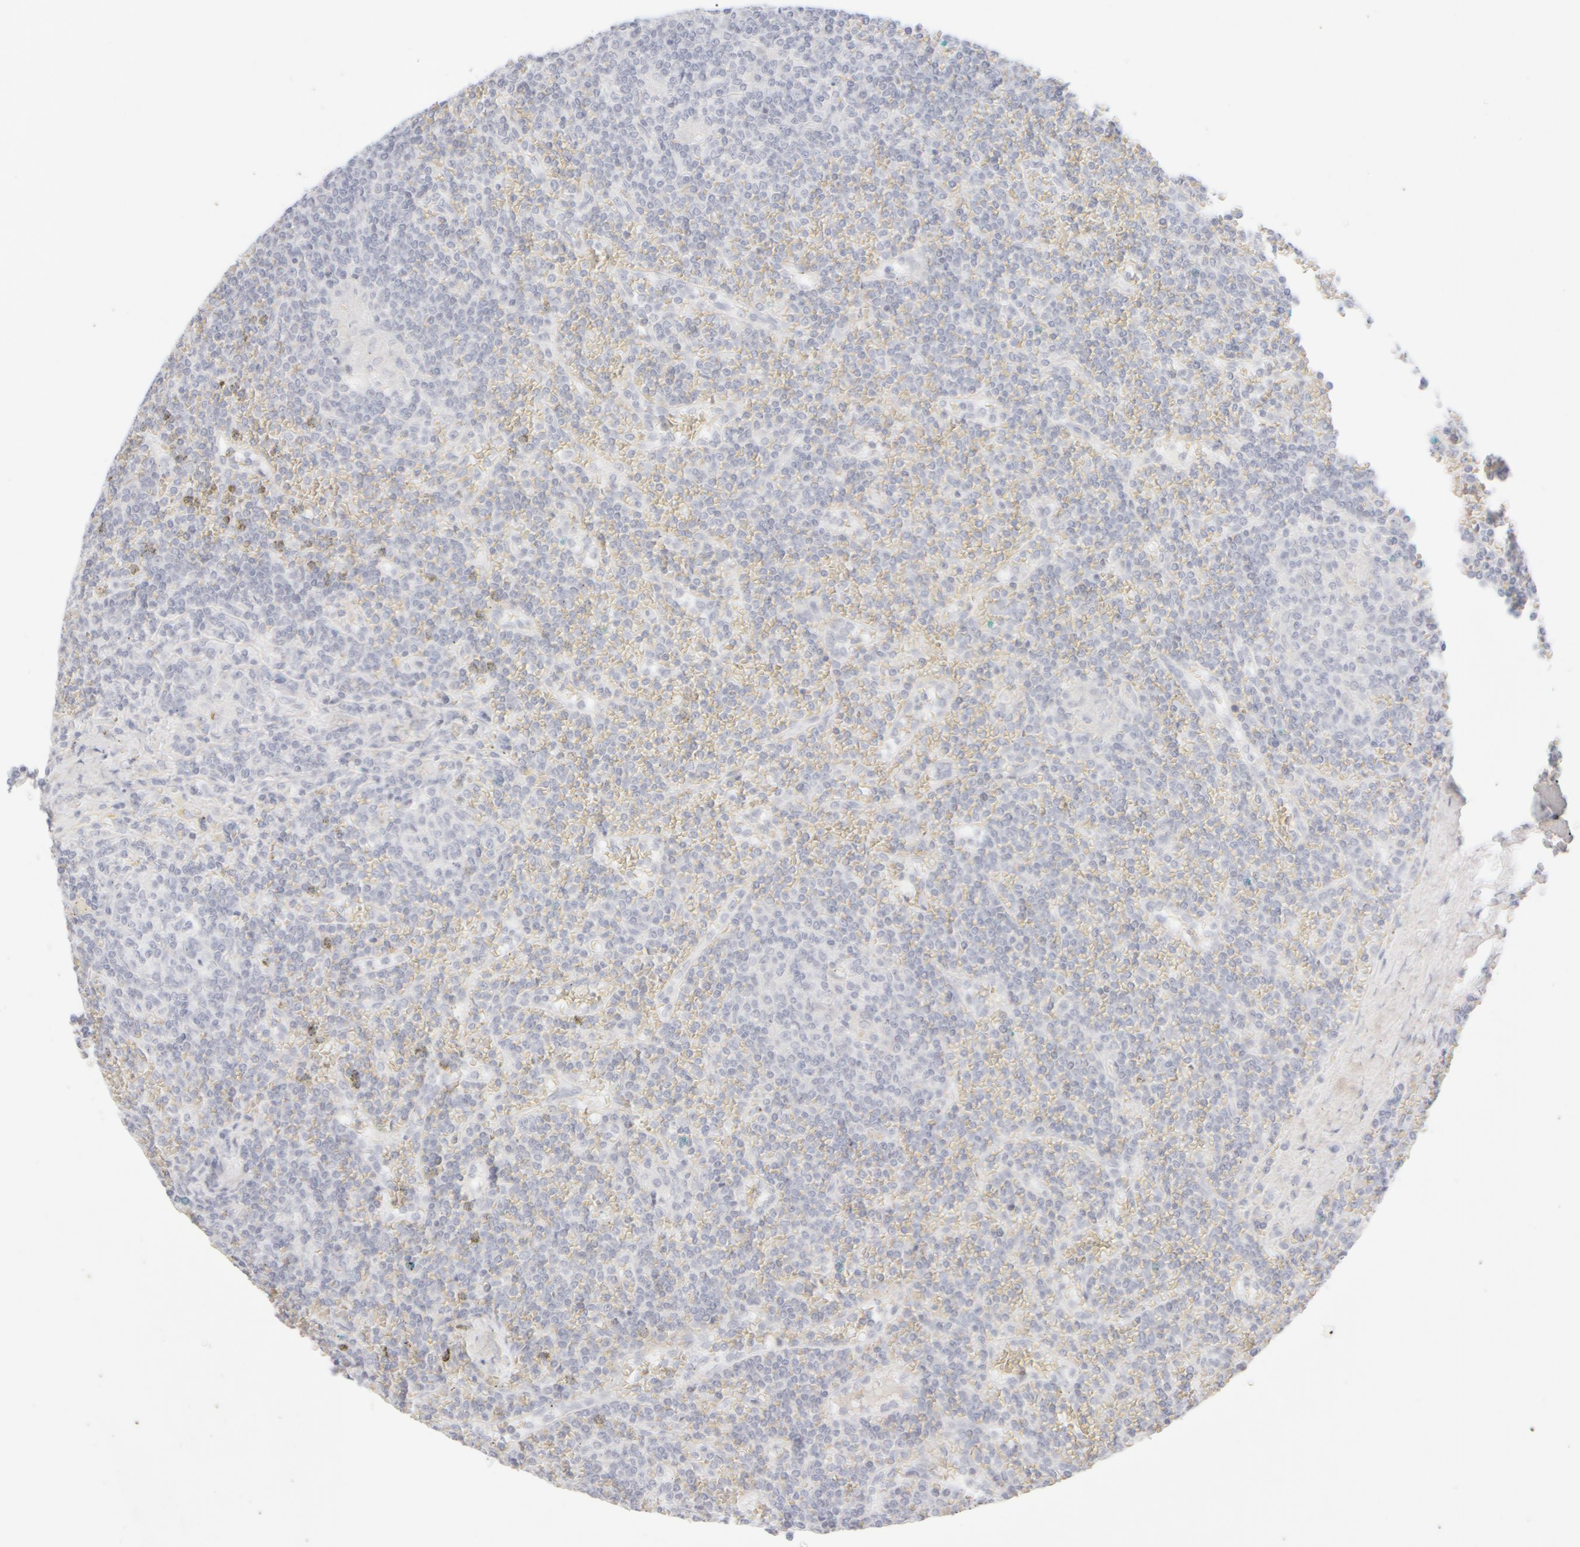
{"staining": {"intensity": "negative", "quantity": "none", "location": "none"}, "tissue": "lymphoma", "cell_type": "Tumor cells", "image_type": "cancer", "snomed": [{"axis": "morphology", "description": "Malignant lymphoma, non-Hodgkin's type, Low grade"}, {"axis": "topography", "description": "Spleen"}], "caption": "Histopathology image shows no significant protein positivity in tumor cells of lymphoma.", "gene": "KRT15", "patient": {"sex": "female", "age": 19}}